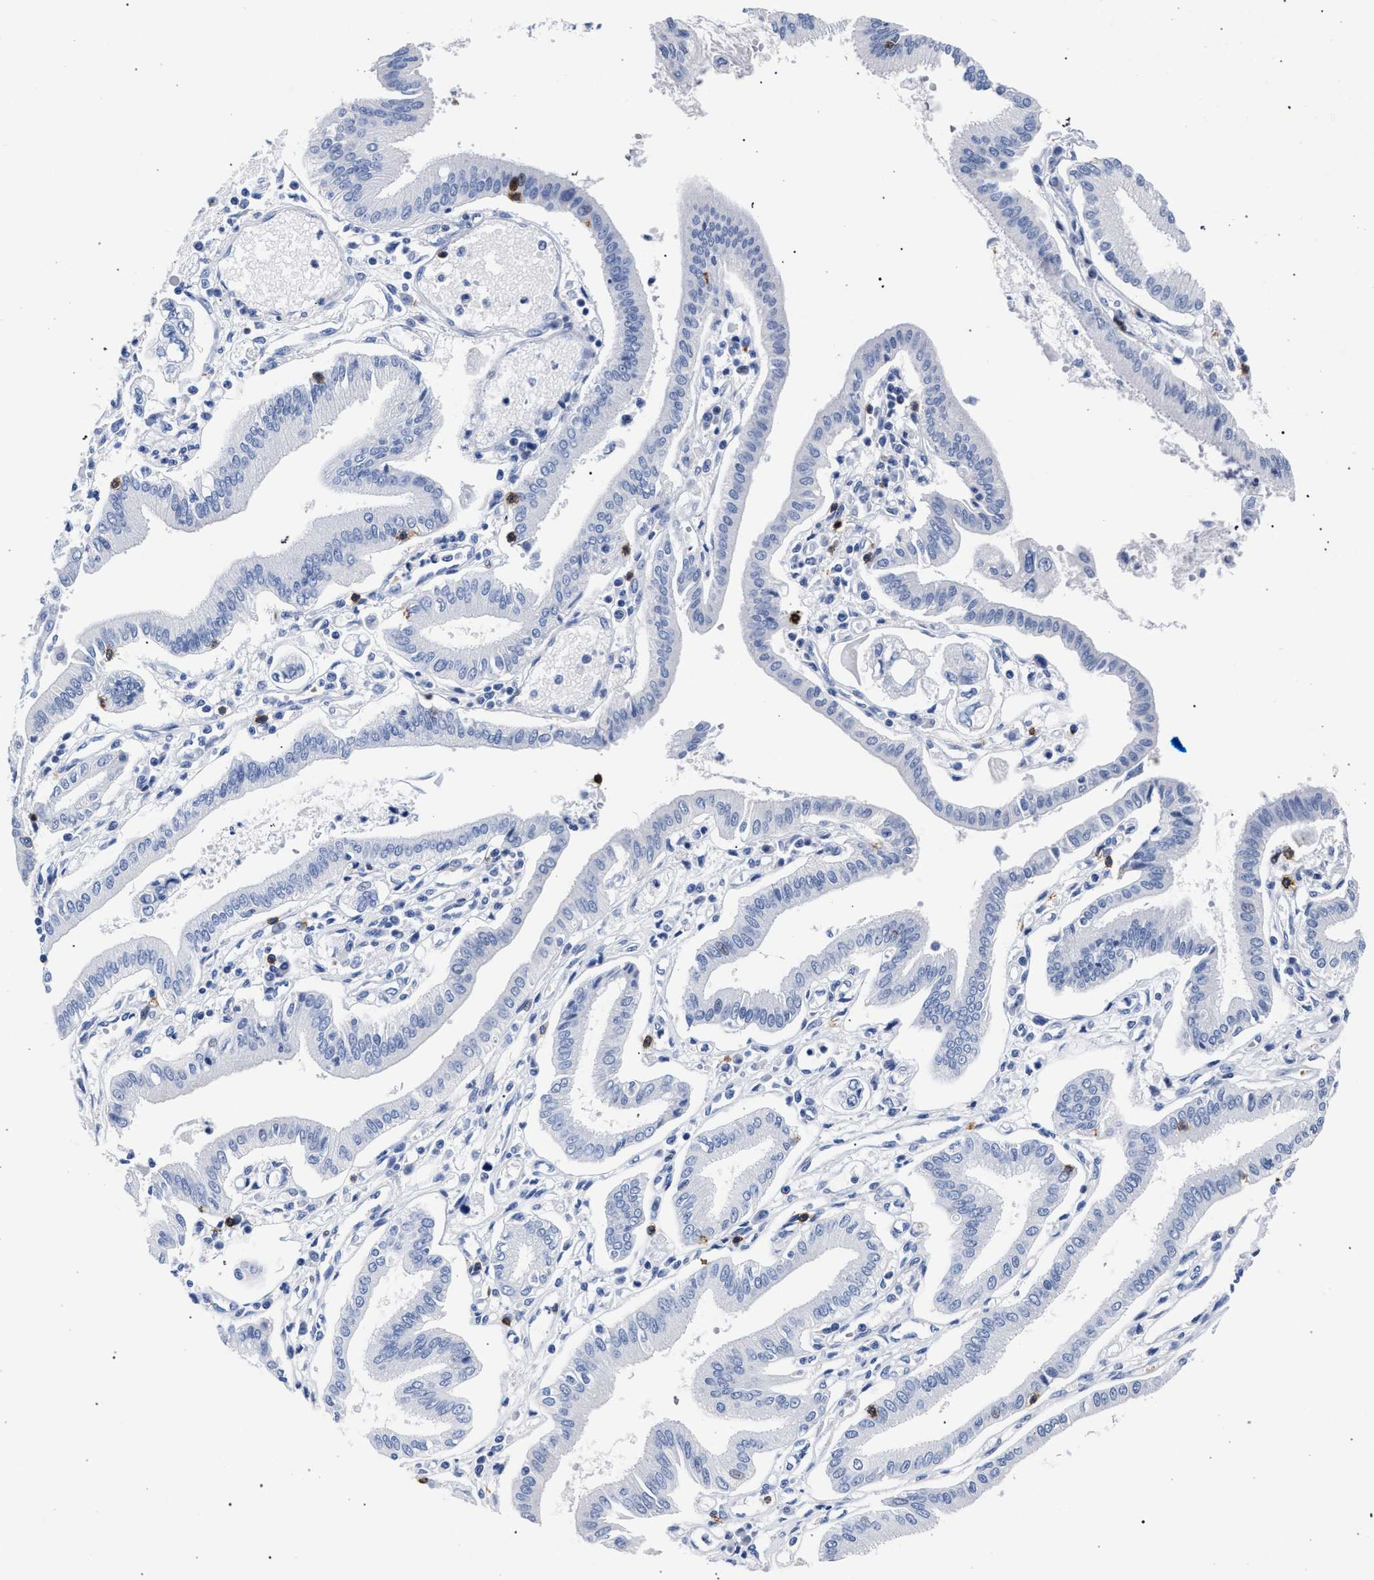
{"staining": {"intensity": "negative", "quantity": "none", "location": "none"}, "tissue": "pancreatic cancer", "cell_type": "Tumor cells", "image_type": "cancer", "snomed": [{"axis": "morphology", "description": "Adenocarcinoma, NOS"}, {"axis": "topography", "description": "Pancreas"}], "caption": "High power microscopy histopathology image of an immunohistochemistry photomicrograph of pancreatic cancer, revealing no significant staining in tumor cells. (Stains: DAB (3,3'-diaminobenzidine) immunohistochemistry (IHC) with hematoxylin counter stain, Microscopy: brightfield microscopy at high magnification).", "gene": "KLRK1", "patient": {"sex": "male", "age": 56}}